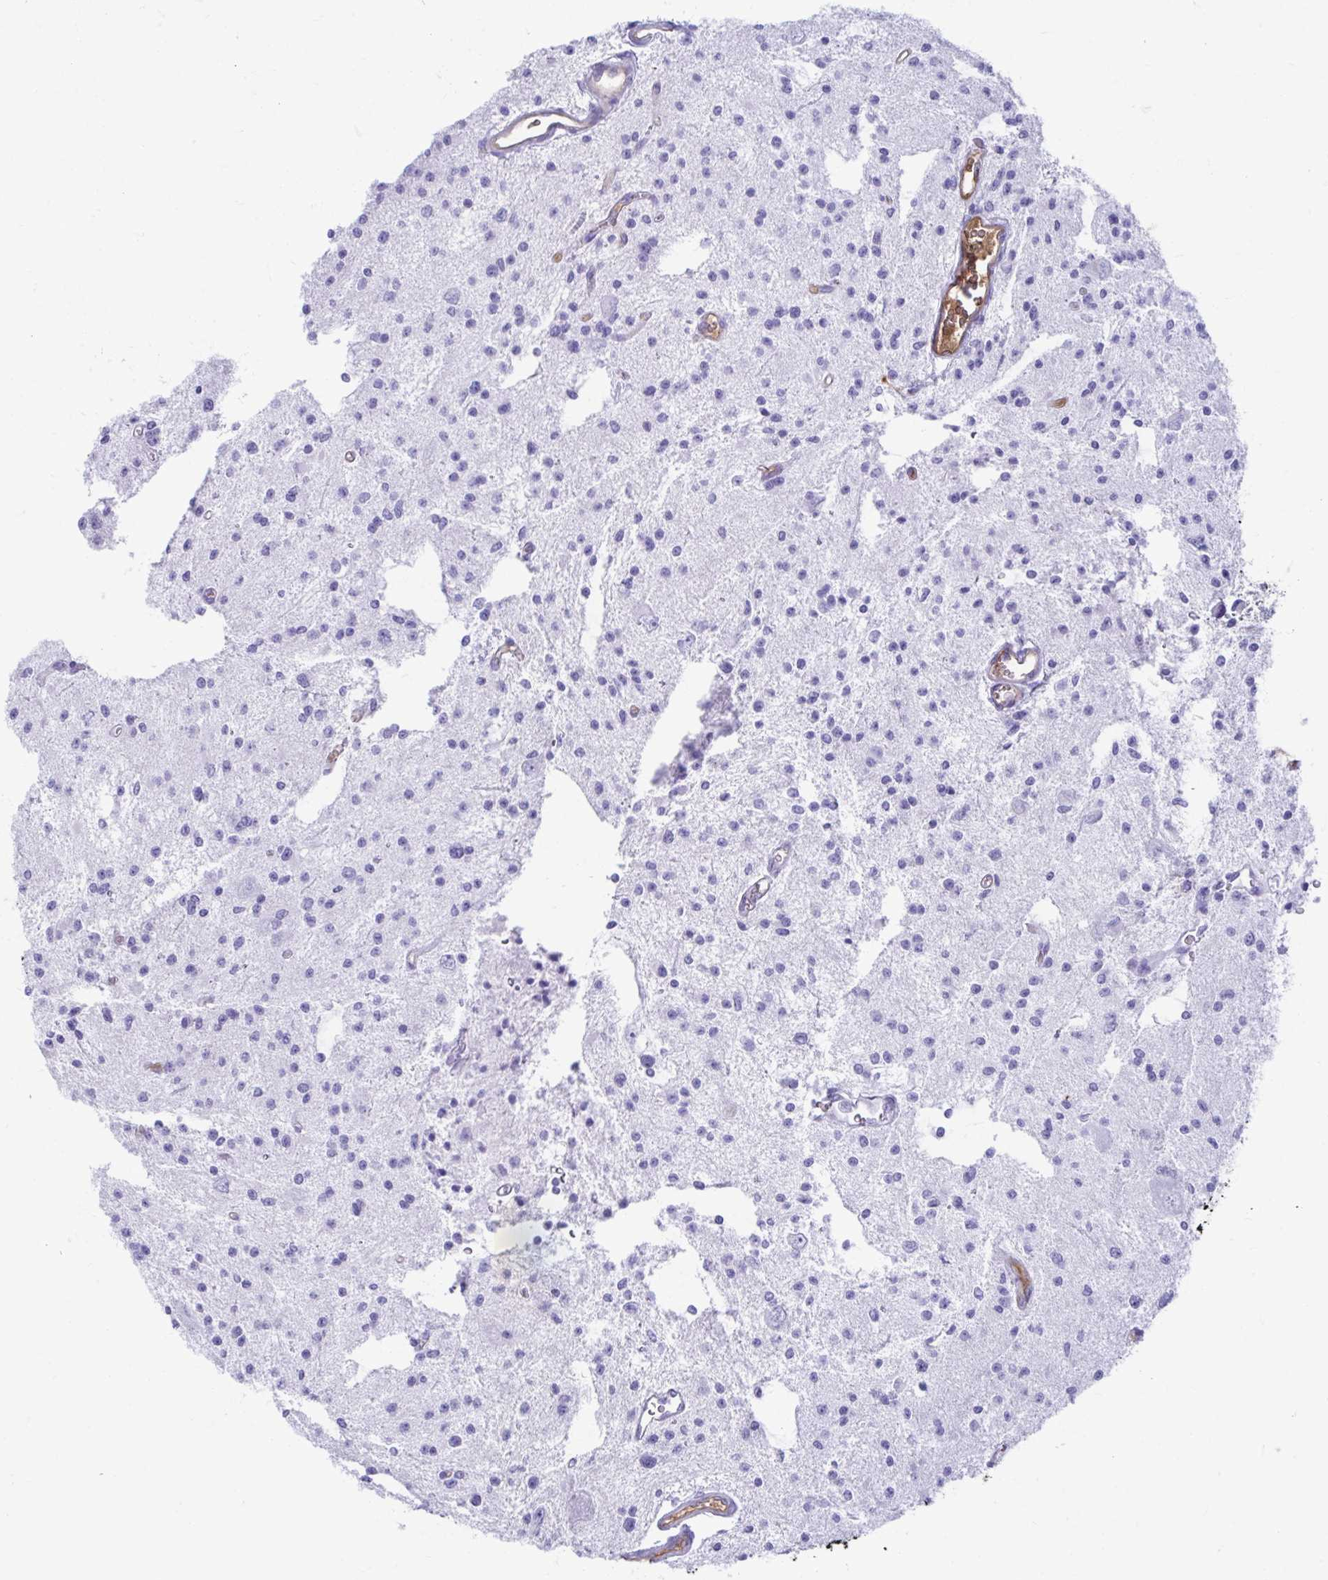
{"staining": {"intensity": "negative", "quantity": "none", "location": "none"}, "tissue": "glioma", "cell_type": "Tumor cells", "image_type": "cancer", "snomed": [{"axis": "morphology", "description": "Glioma, malignant, Low grade"}, {"axis": "topography", "description": "Brain"}], "caption": "Tumor cells show no significant protein staining in malignant glioma (low-grade).", "gene": "SMIM9", "patient": {"sex": "male", "age": 43}}